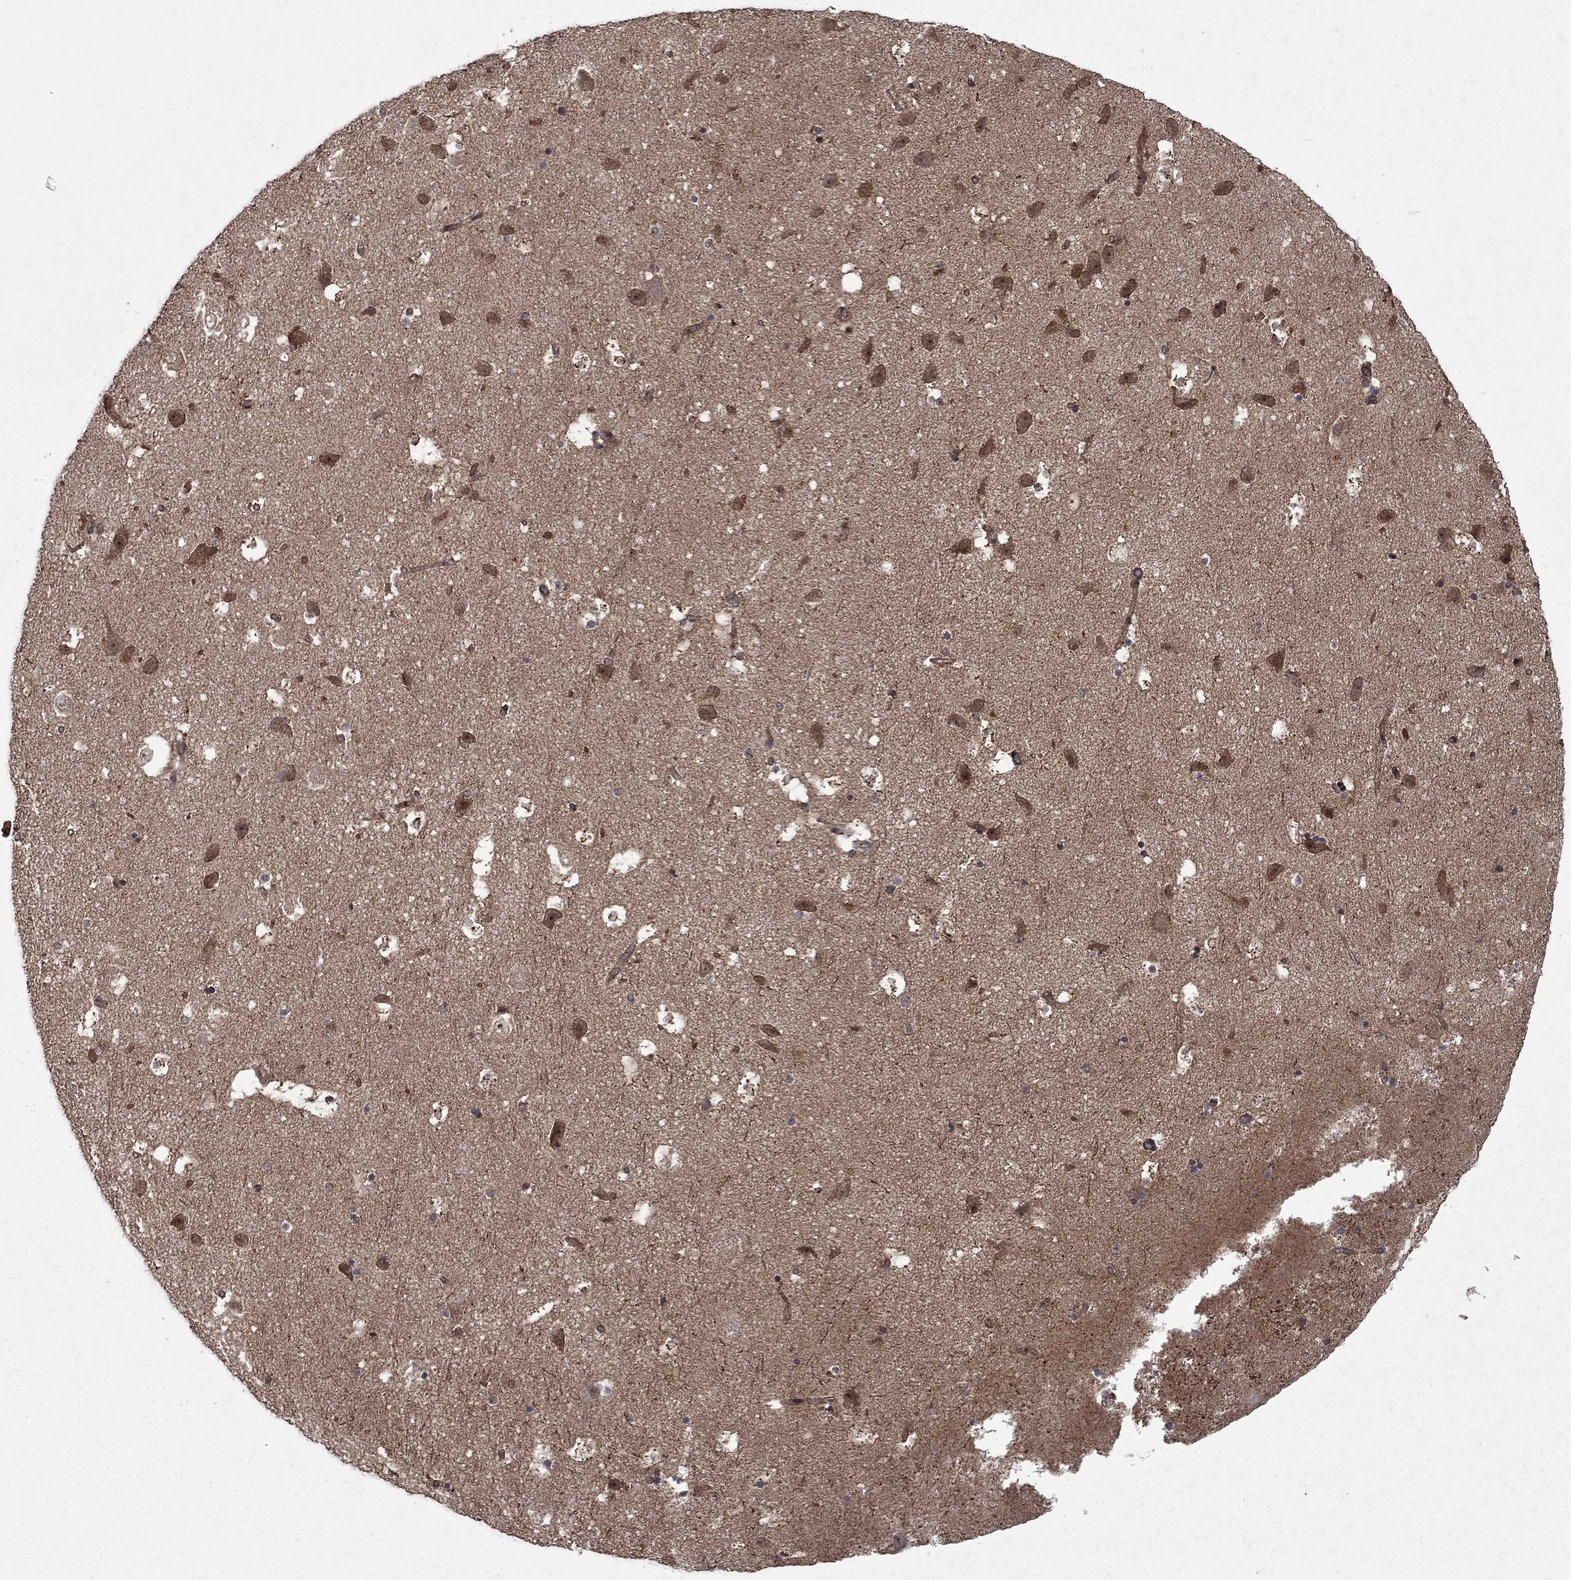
{"staining": {"intensity": "negative", "quantity": "none", "location": "none"}, "tissue": "hippocampus", "cell_type": "Glial cells", "image_type": "normal", "snomed": [{"axis": "morphology", "description": "Normal tissue, NOS"}, {"axis": "topography", "description": "Hippocampus"}], "caption": "A photomicrograph of hippocampus stained for a protein exhibits no brown staining in glial cells. (Stains: DAB immunohistochemistry (IHC) with hematoxylin counter stain, Microscopy: brightfield microscopy at high magnification).", "gene": "TMEM33", "patient": {"sex": "male", "age": 51}}